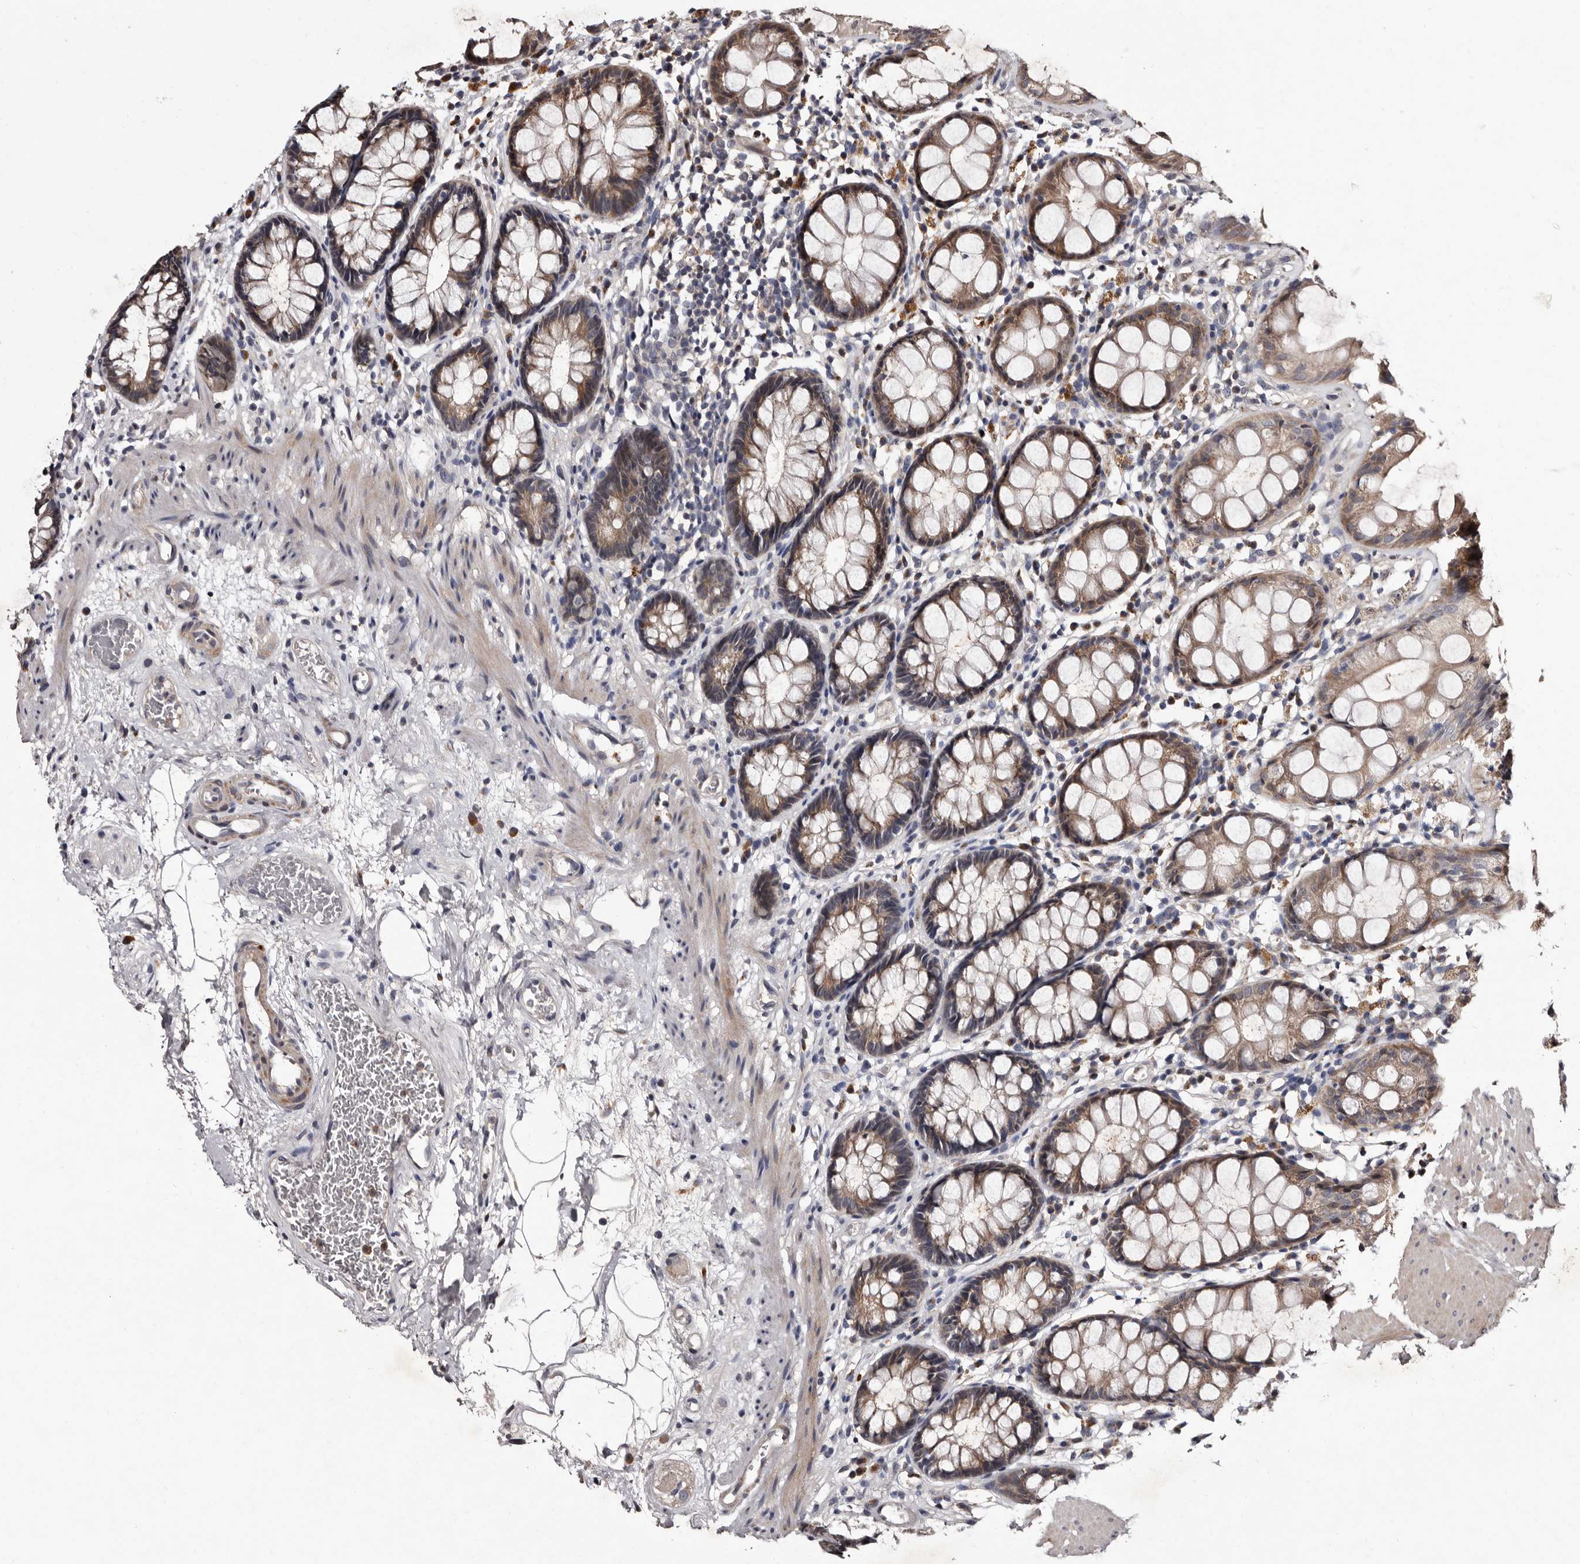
{"staining": {"intensity": "moderate", "quantity": ">75%", "location": "cytoplasmic/membranous"}, "tissue": "rectum", "cell_type": "Glandular cells", "image_type": "normal", "snomed": [{"axis": "morphology", "description": "Normal tissue, NOS"}, {"axis": "topography", "description": "Rectum"}], "caption": "High-magnification brightfield microscopy of unremarkable rectum stained with DAB (3,3'-diaminobenzidine) (brown) and counterstained with hematoxylin (blue). glandular cells exhibit moderate cytoplasmic/membranous staining is present in about>75% of cells. Immunohistochemistry stains the protein of interest in brown and the nuclei are stained blue.", "gene": "DNPH1", "patient": {"sex": "male", "age": 64}}